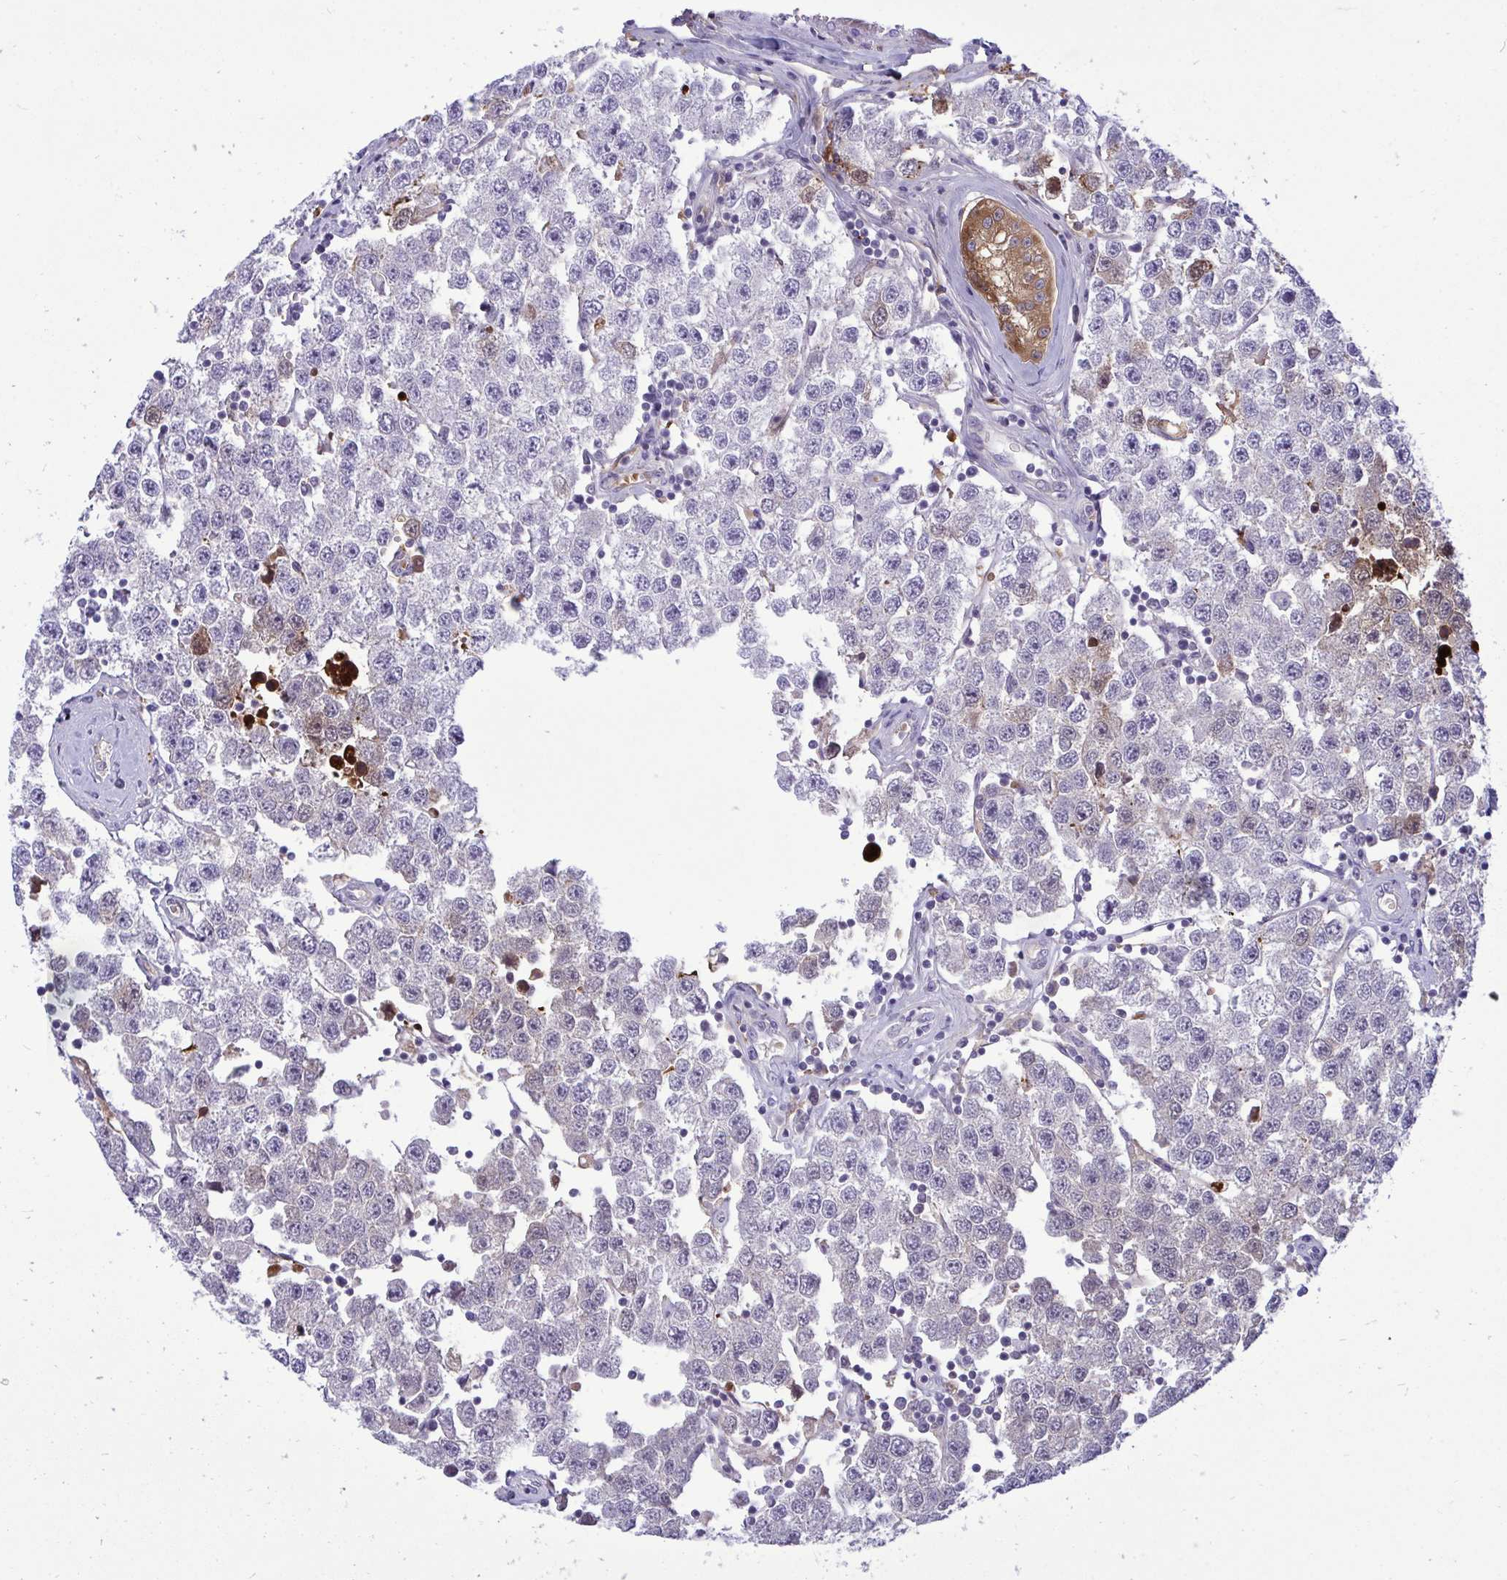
{"staining": {"intensity": "moderate", "quantity": "<25%", "location": "cytoplasmic/membranous"}, "tissue": "testis cancer", "cell_type": "Tumor cells", "image_type": "cancer", "snomed": [{"axis": "morphology", "description": "Seminoma, NOS"}, {"axis": "topography", "description": "Testis"}], "caption": "Immunohistochemistry image of neoplastic tissue: human testis seminoma stained using IHC reveals low levels of moderate protein expression localized specifically in the cytoplasmic/membranous of tumor cells, appearing as a cytoplasmic/membranous brown color.", "gene": "F2", "patient": {"sex": "male", "age": 34}}